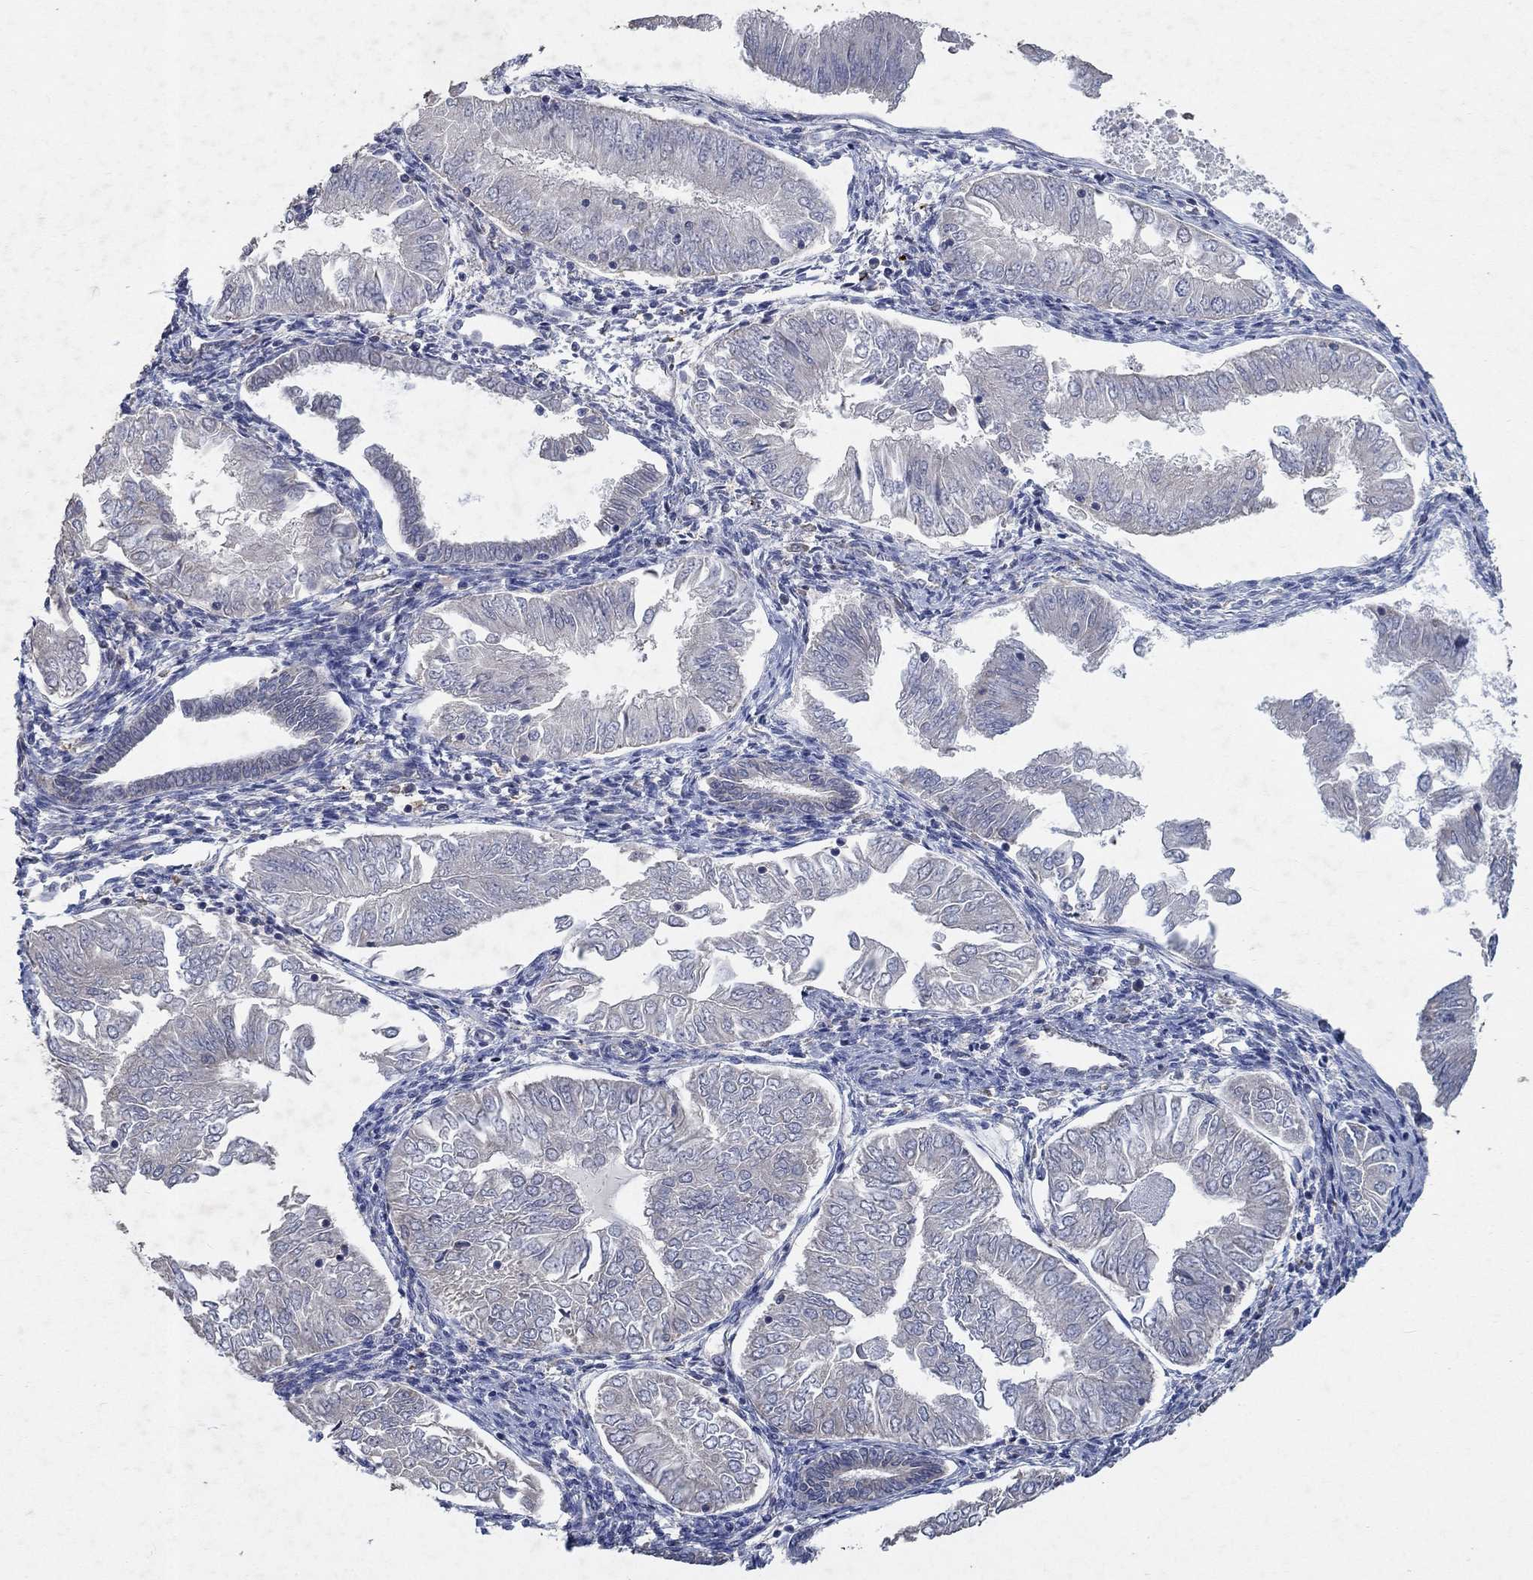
{"staining": {"intensity": "negative", "quantity": "none", "location": "none"}, "tissue": "endometrial cancer", "cell_type": "Tumor cells", "image_type": "cancer", "snomed": [{"axis": "morphology", "description": "Adenocarcinoma, NOS"}, {"axis": "topography", "description": "Endometrium"}], "caption": "Immunohistochemistry (IHC) micrograph of neoplastic tissue: endometrial cancer (adenocarcinoma) stained with DAB (3,3'-diaminobenzidine) shows no significant protein positivity in tumor cells.", "gene": "NCEH1", "patient": {"sex": "female", "age": 53}}